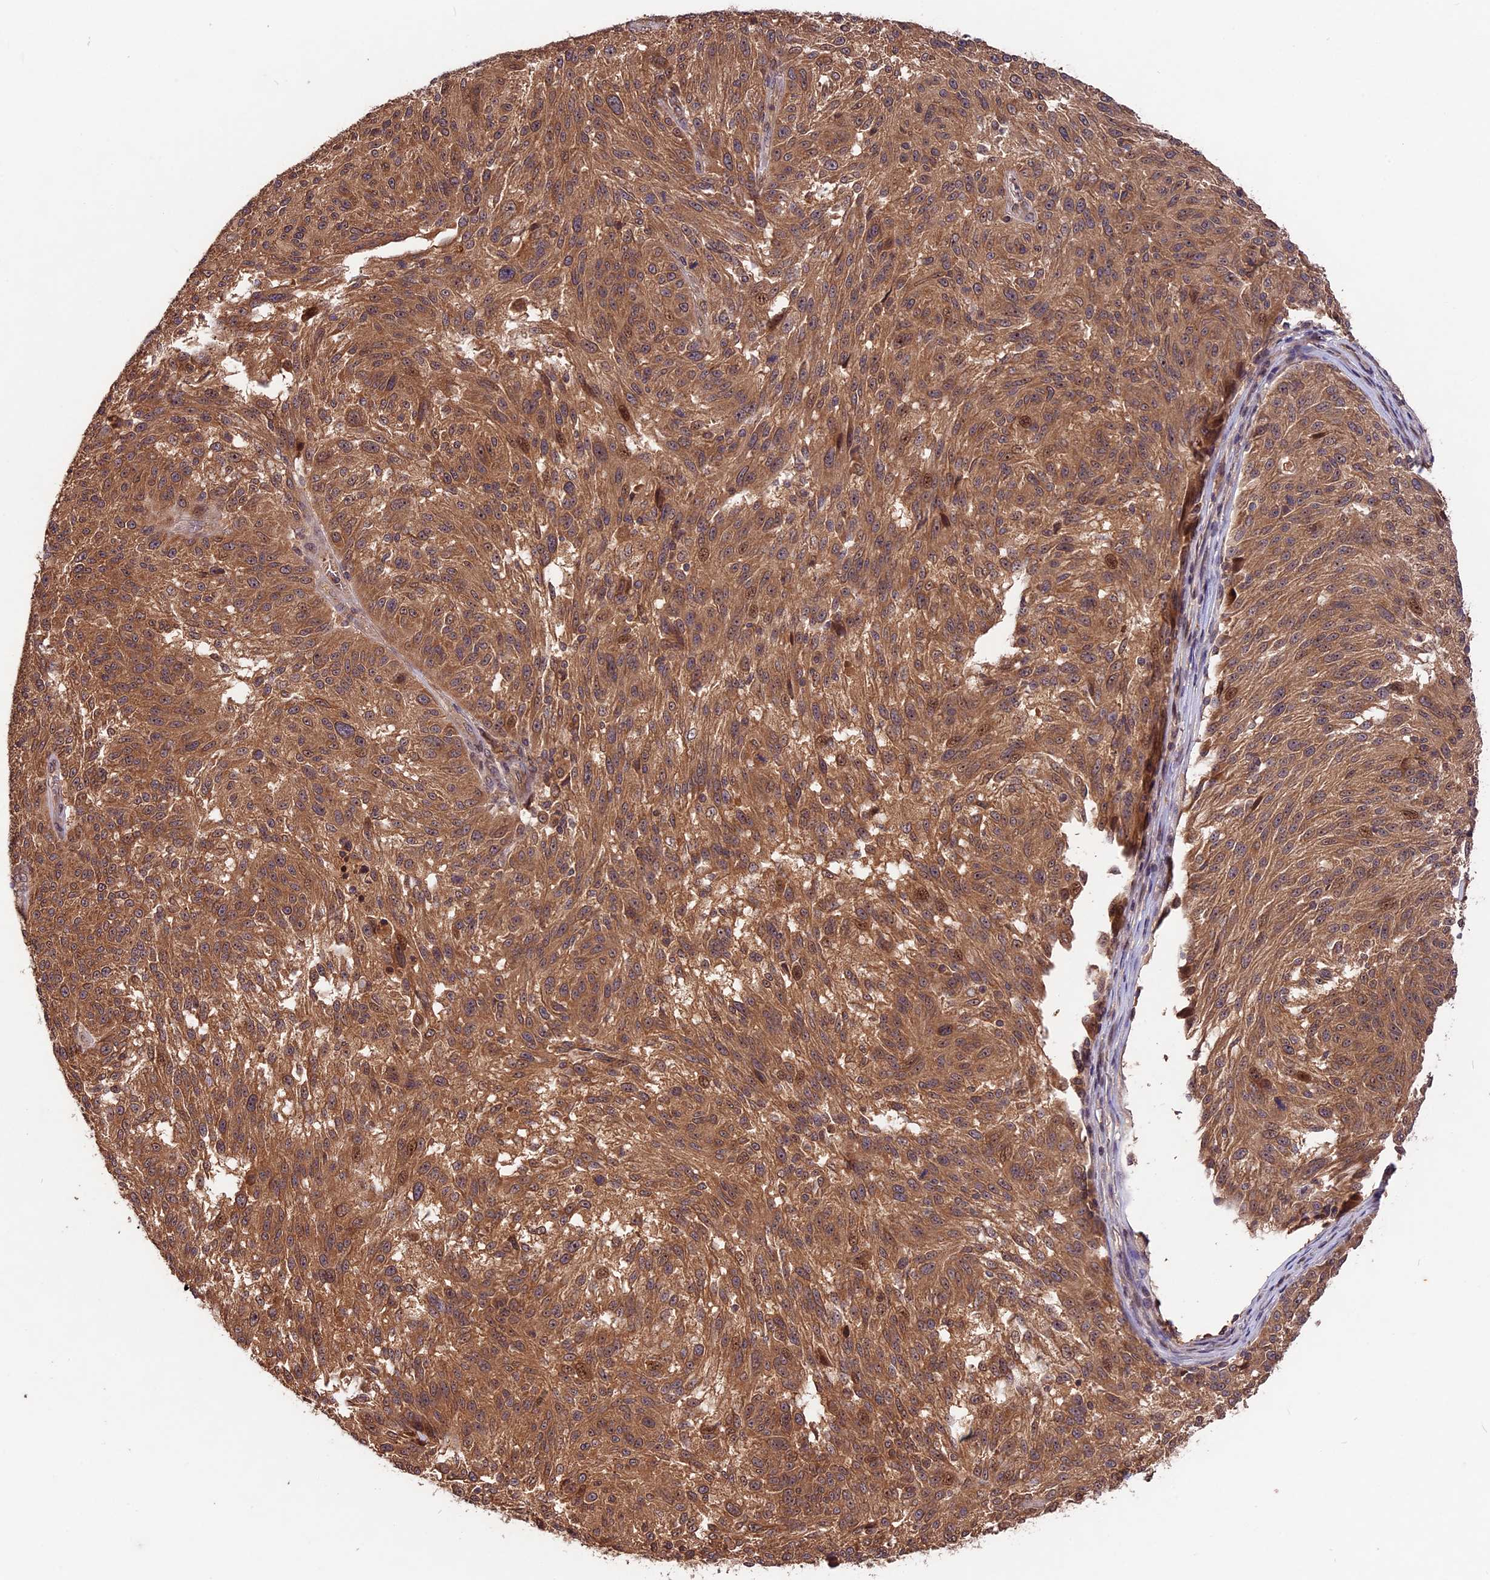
{"staining": {"intensity": "moderate", "quantity": ">75%", "location": "cytoplasmic/membranous"}, "tissue": "melanoma", "cell_type": "Tumor cells", "image_type": "cancer", "snomed": [{"axis": "morphology", "description": "Malignant melanoma, NOS"}, {"axis": "topography", "description": "Skin"}], "caption": "Moderate cytoplasmic/membranous staining is appreciated in approximately >75% of tumor cells in melanoma. (Brightfield microscopy of DAB IHC at high magnification).", "gene": "CHAC1", "patient": {"sex": "male", "age": 53}}